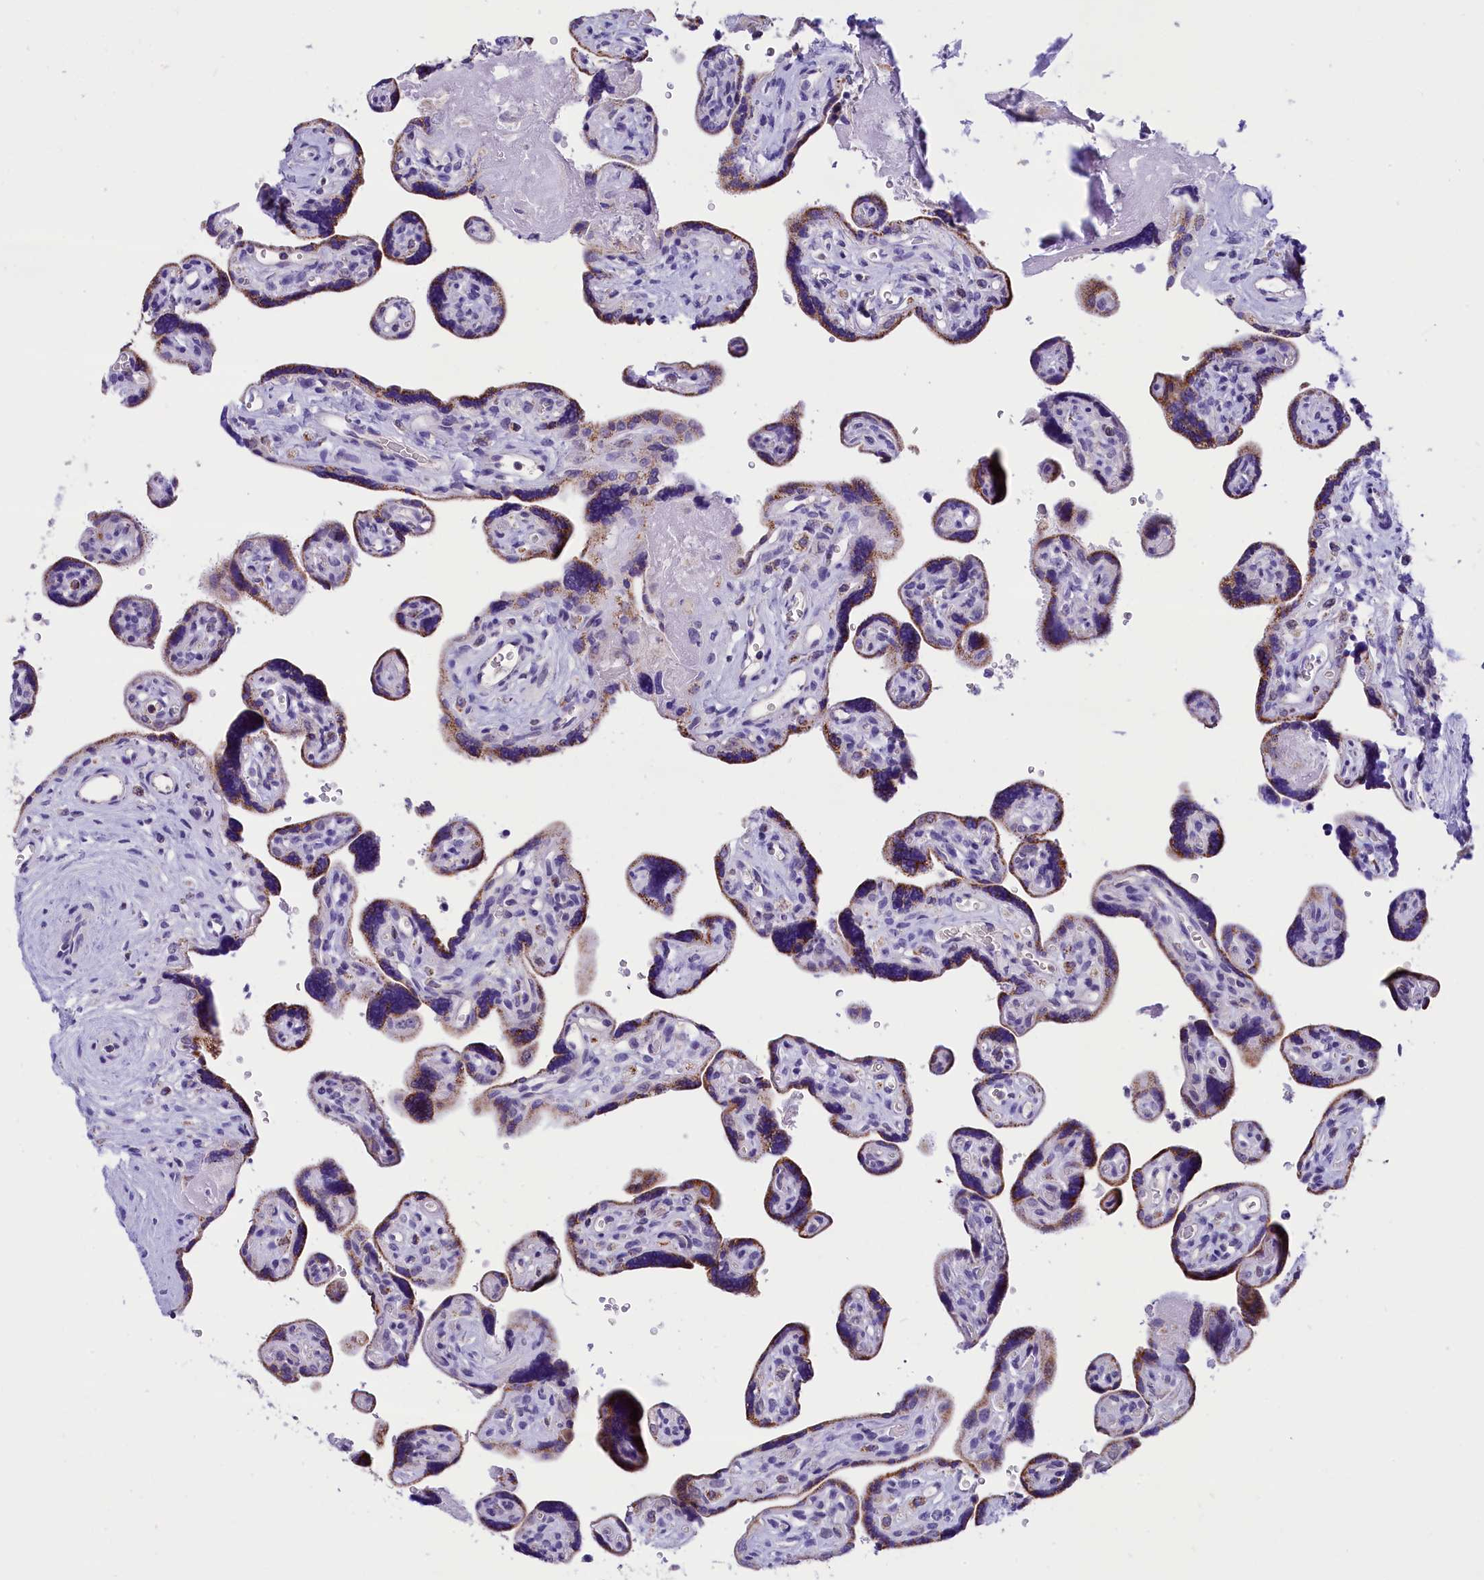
{"staining": {"intensity": "moderate", "quantity": "25%-75%", "location": "cytoplasmic/membranous"}, "tissue": "placenta", "cell_type": "Trophoblastic cells", "image_type": "normal", "snomed": [{"axis": "morphology", "description": "Normal tissue, NOS"}, {"axis": "topography", "description": "Placenta"}], "caption": "IHC of unremarkable placenta shows medium levels of moderate cytoplasmic/membranous positivity in approximately 25%-75% of trophoblastic cells.", "gene": "ABAT", "patient": {"sex": "female", "age": 39}}